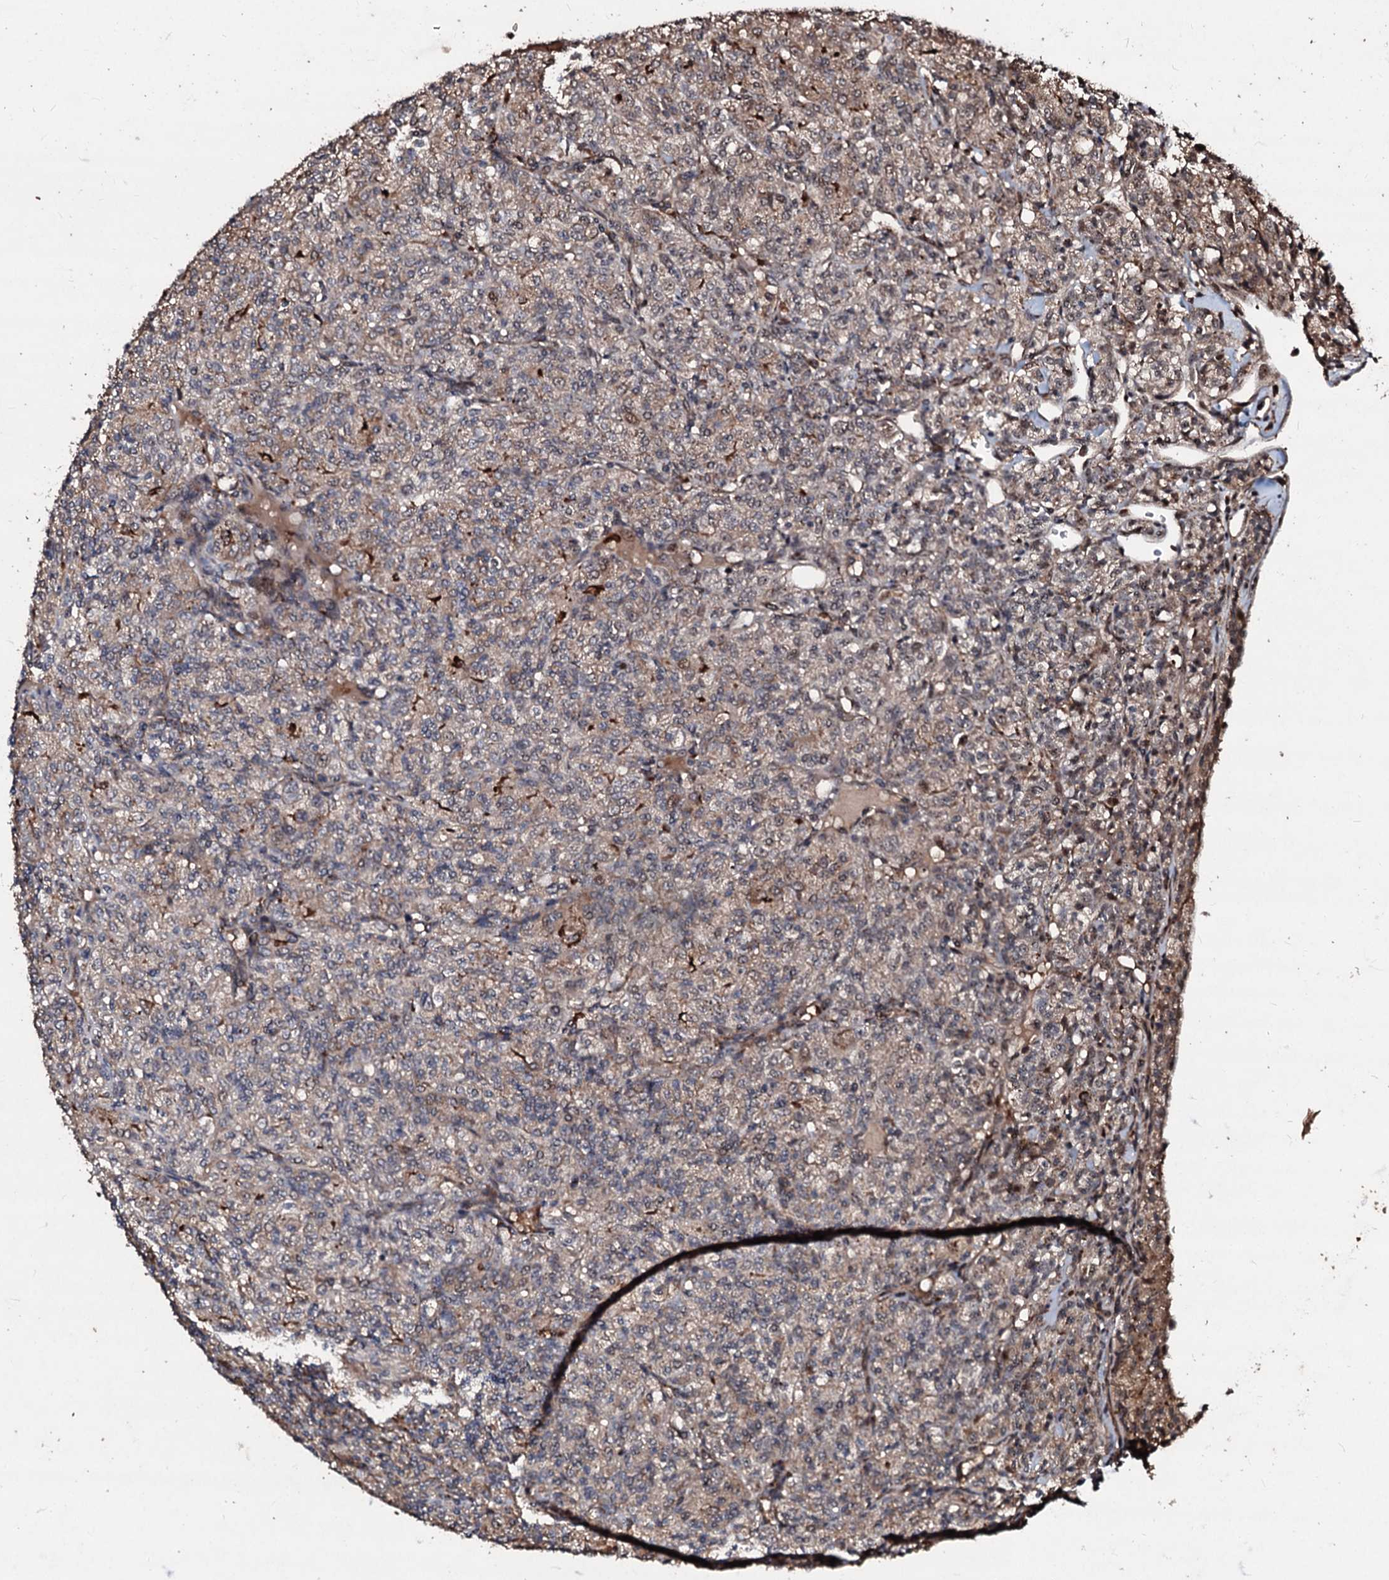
{"staining": {"intensity": "weak", "quantity": "<25%", "location": "cytoplasmic/membranous"}, "tissue": "renal cancer", "cell_type": "Tumor cells", "image_type": "cancer", "snomed": [{"axis": "morphology", "description": "Adenocarcinoma, NOS"}, {"axis": "topography", "description": "Kidney"}], "caption": "Image shows no significant protein expression in tumor cells of renal cancer.", "gene": "SUPT7L", "patient": {"sex": "male", "age": 77}}